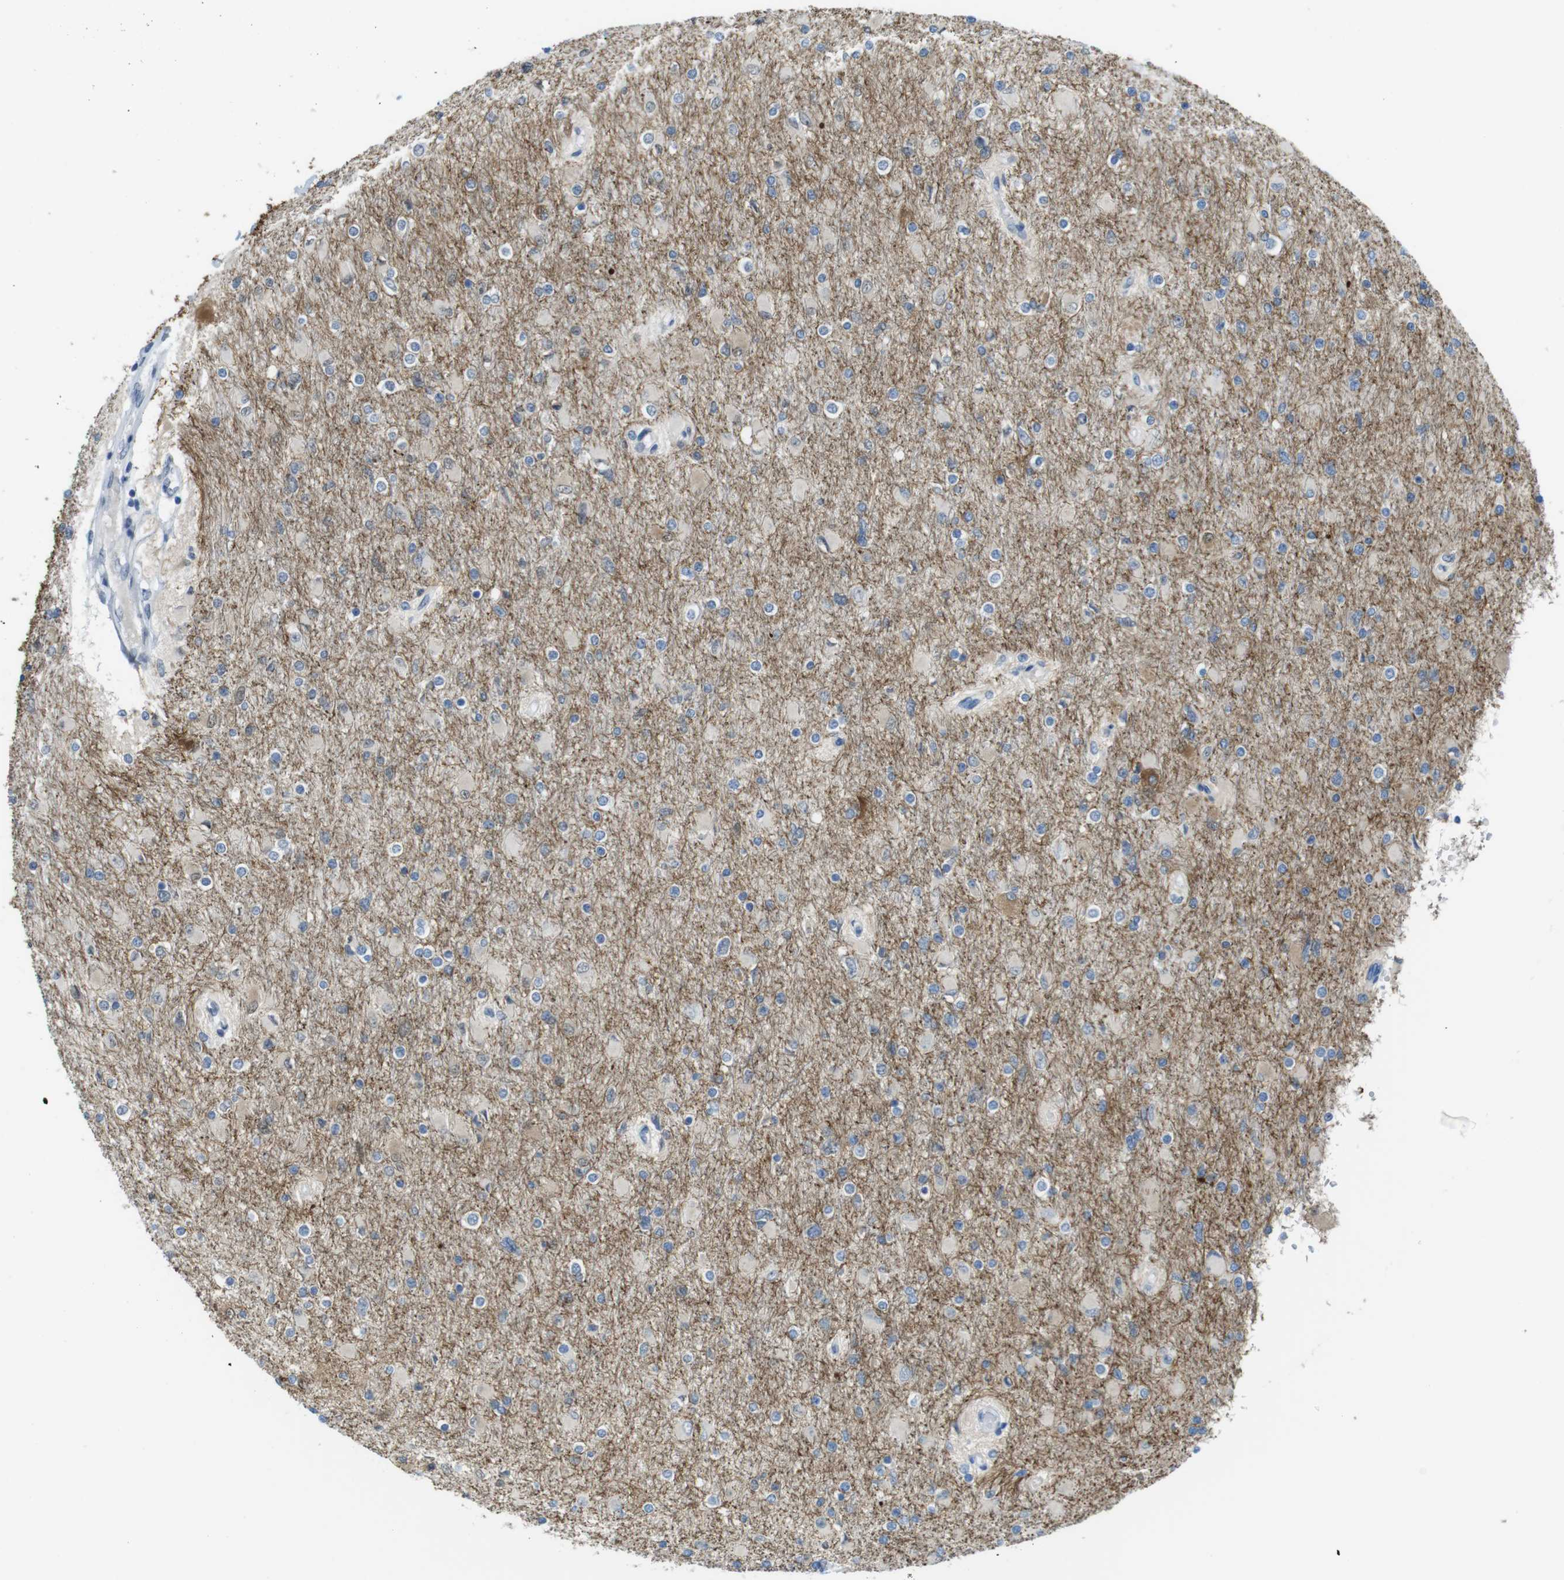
{"staining": {"intensity": "negative", "quantity": "none", "location": "none"}, "tissue": "glioma", "cell_type": "Tumor cells", "image_type": "cancer", "snomed": [{"axis": "morphology", "description": "Glioma, malignant, High grade"}, {"axis": "topography", "description": "Cerebral cortex"}], "caption": "Immunohistochemical staining of human glioma reveals no significant expression in tumor cells.", "gene": "GAP43", "patient": {"sex": "female", "age": 36}}